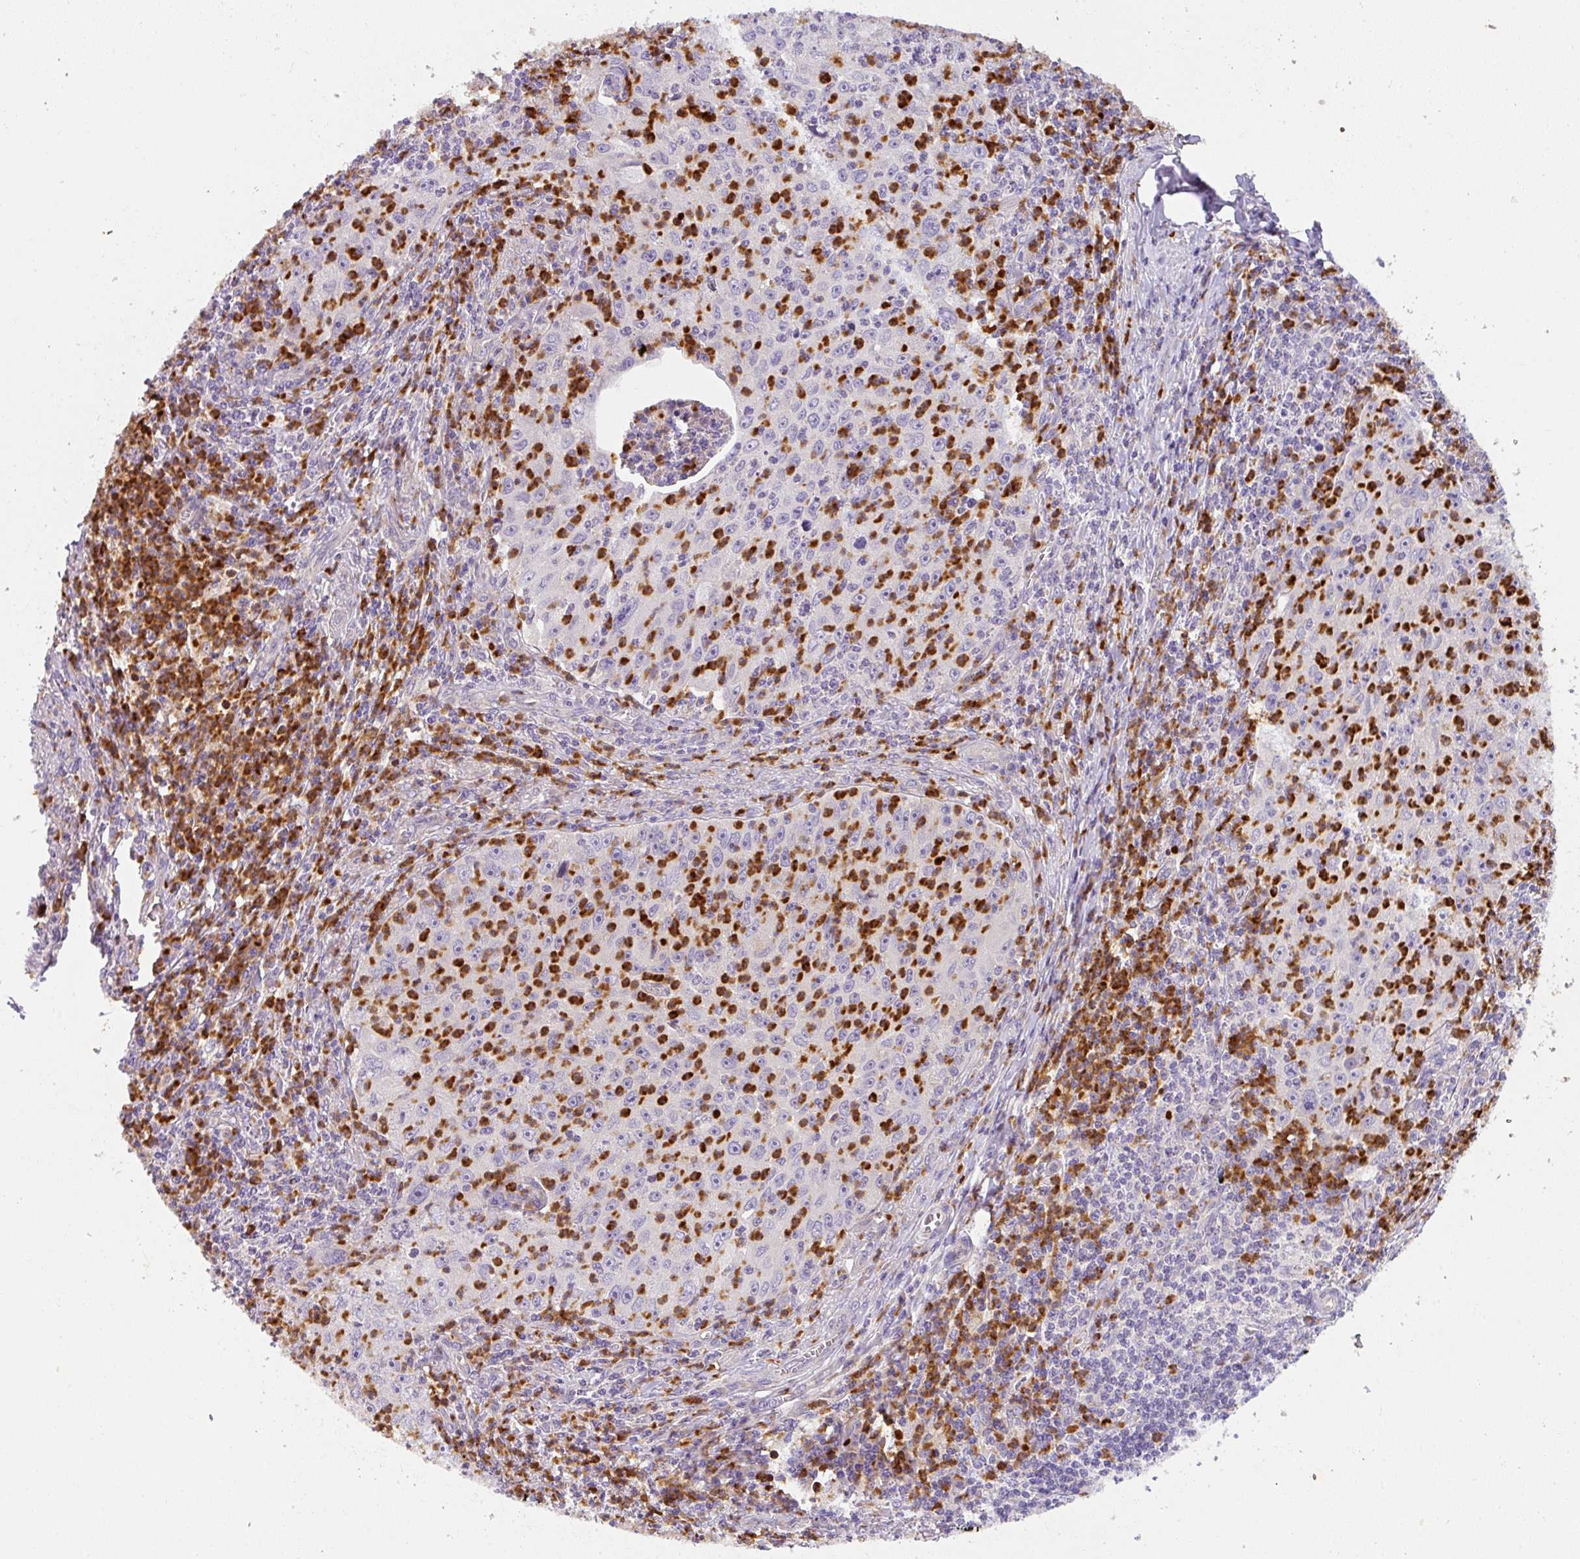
{"staining": {"intensity": "negative", "quantity": "none", "location": "none"}, "tissue": "cervical cancer", "cell_type": "Tumor cells", "image_type": "cancer", "snomed": [{"axis": "morphology", "description": "Squamous cell carcinoma, NOS"}, {"axis": "topography", "description": "Cervix"}], "caption": "Immunohistochemistry (IHC) image of neoplastic tissue: squamous cell carcinoma (cervical) stained with DAB displays no significant protein staining in tumor cells.", "gene": "CRISP3", "patient": {"sex": "female", "age": 30}}